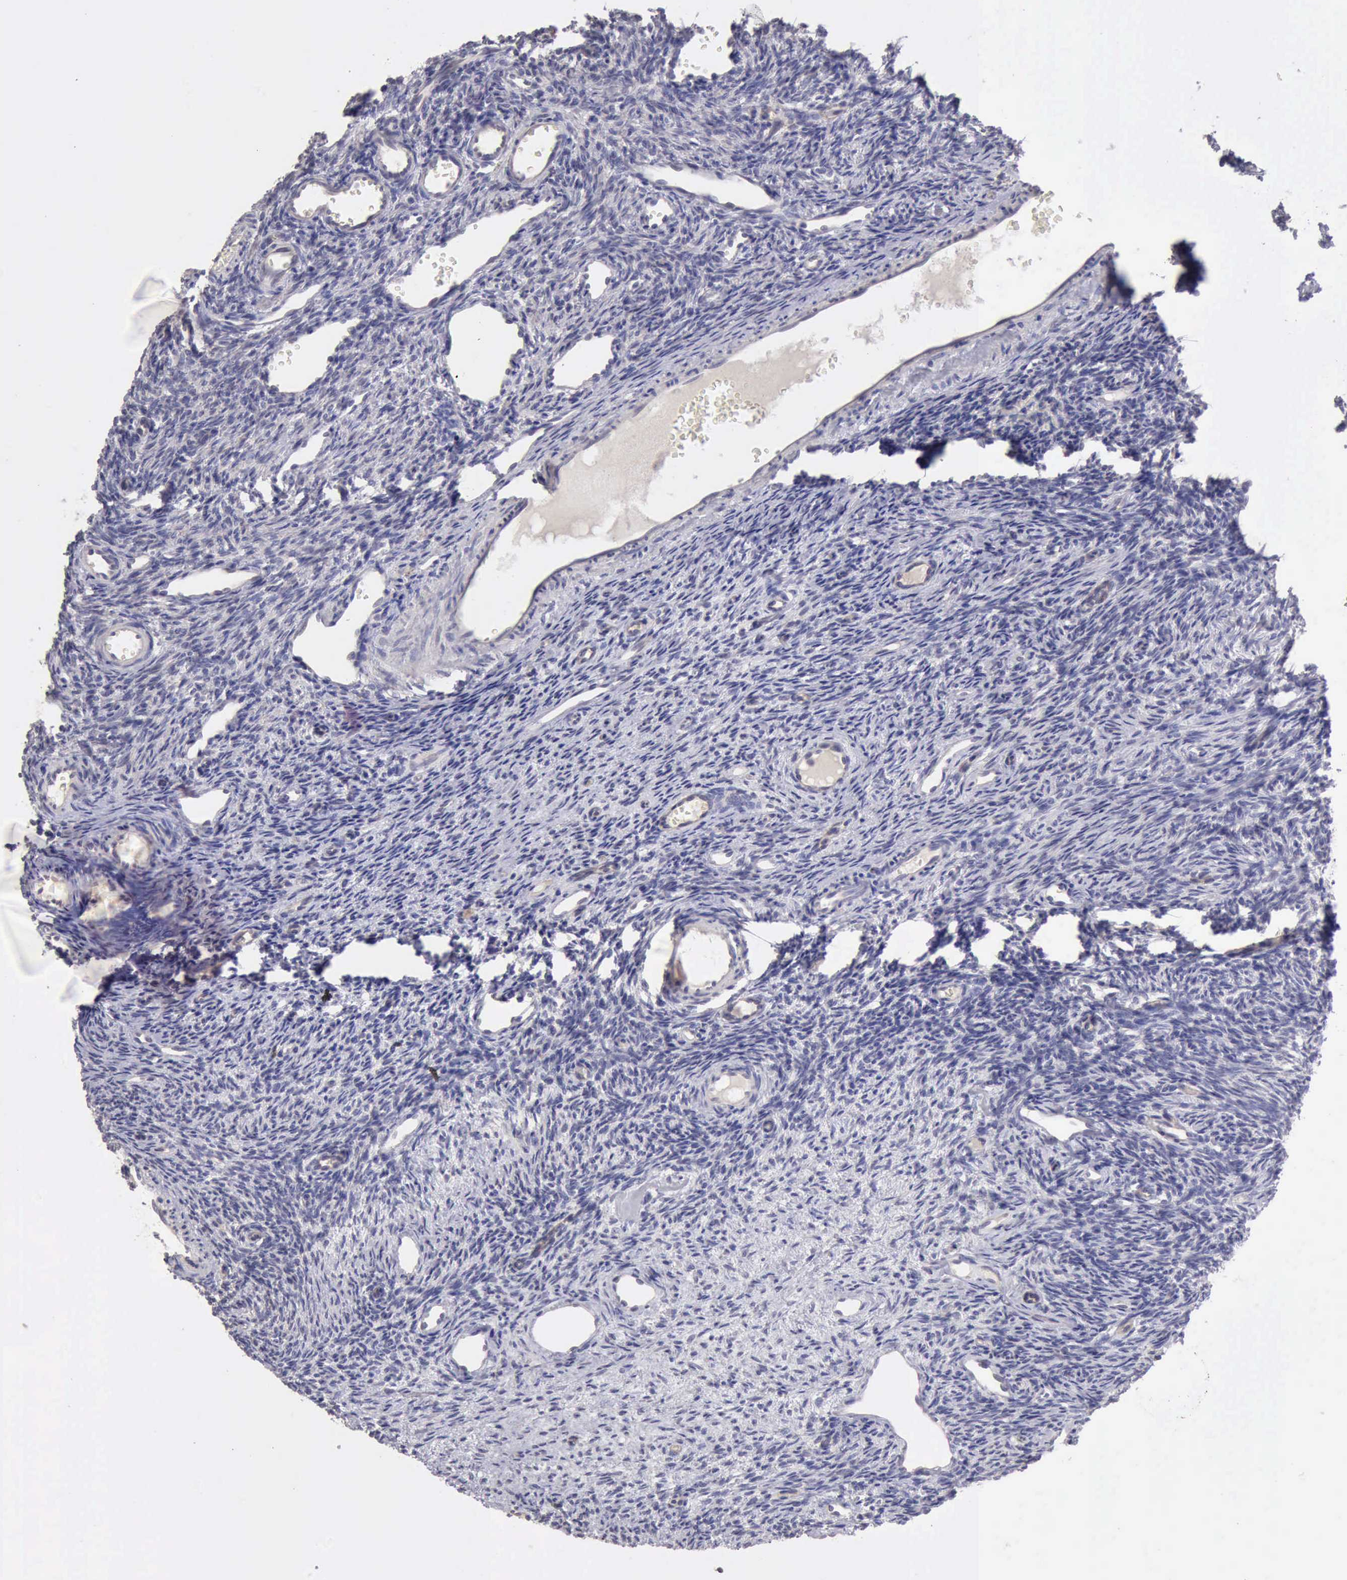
{"staining": {"intensity": "negative", "quantity": "none", "location": "none"}, "tissue": "ovary", "cell_type": "Follicle cells", "image_type": "normal", "snomed": [{"axis": "morphology", "description": "Normal tissue, NOS"}, {"axis": "topography", "description": "Ovary"}], "caption": "Immunohistochemistry of benign ovary reveals no staining in follicle cells.", "gene": "KCND1", "patient": {"sex": "female", "age": 33}}